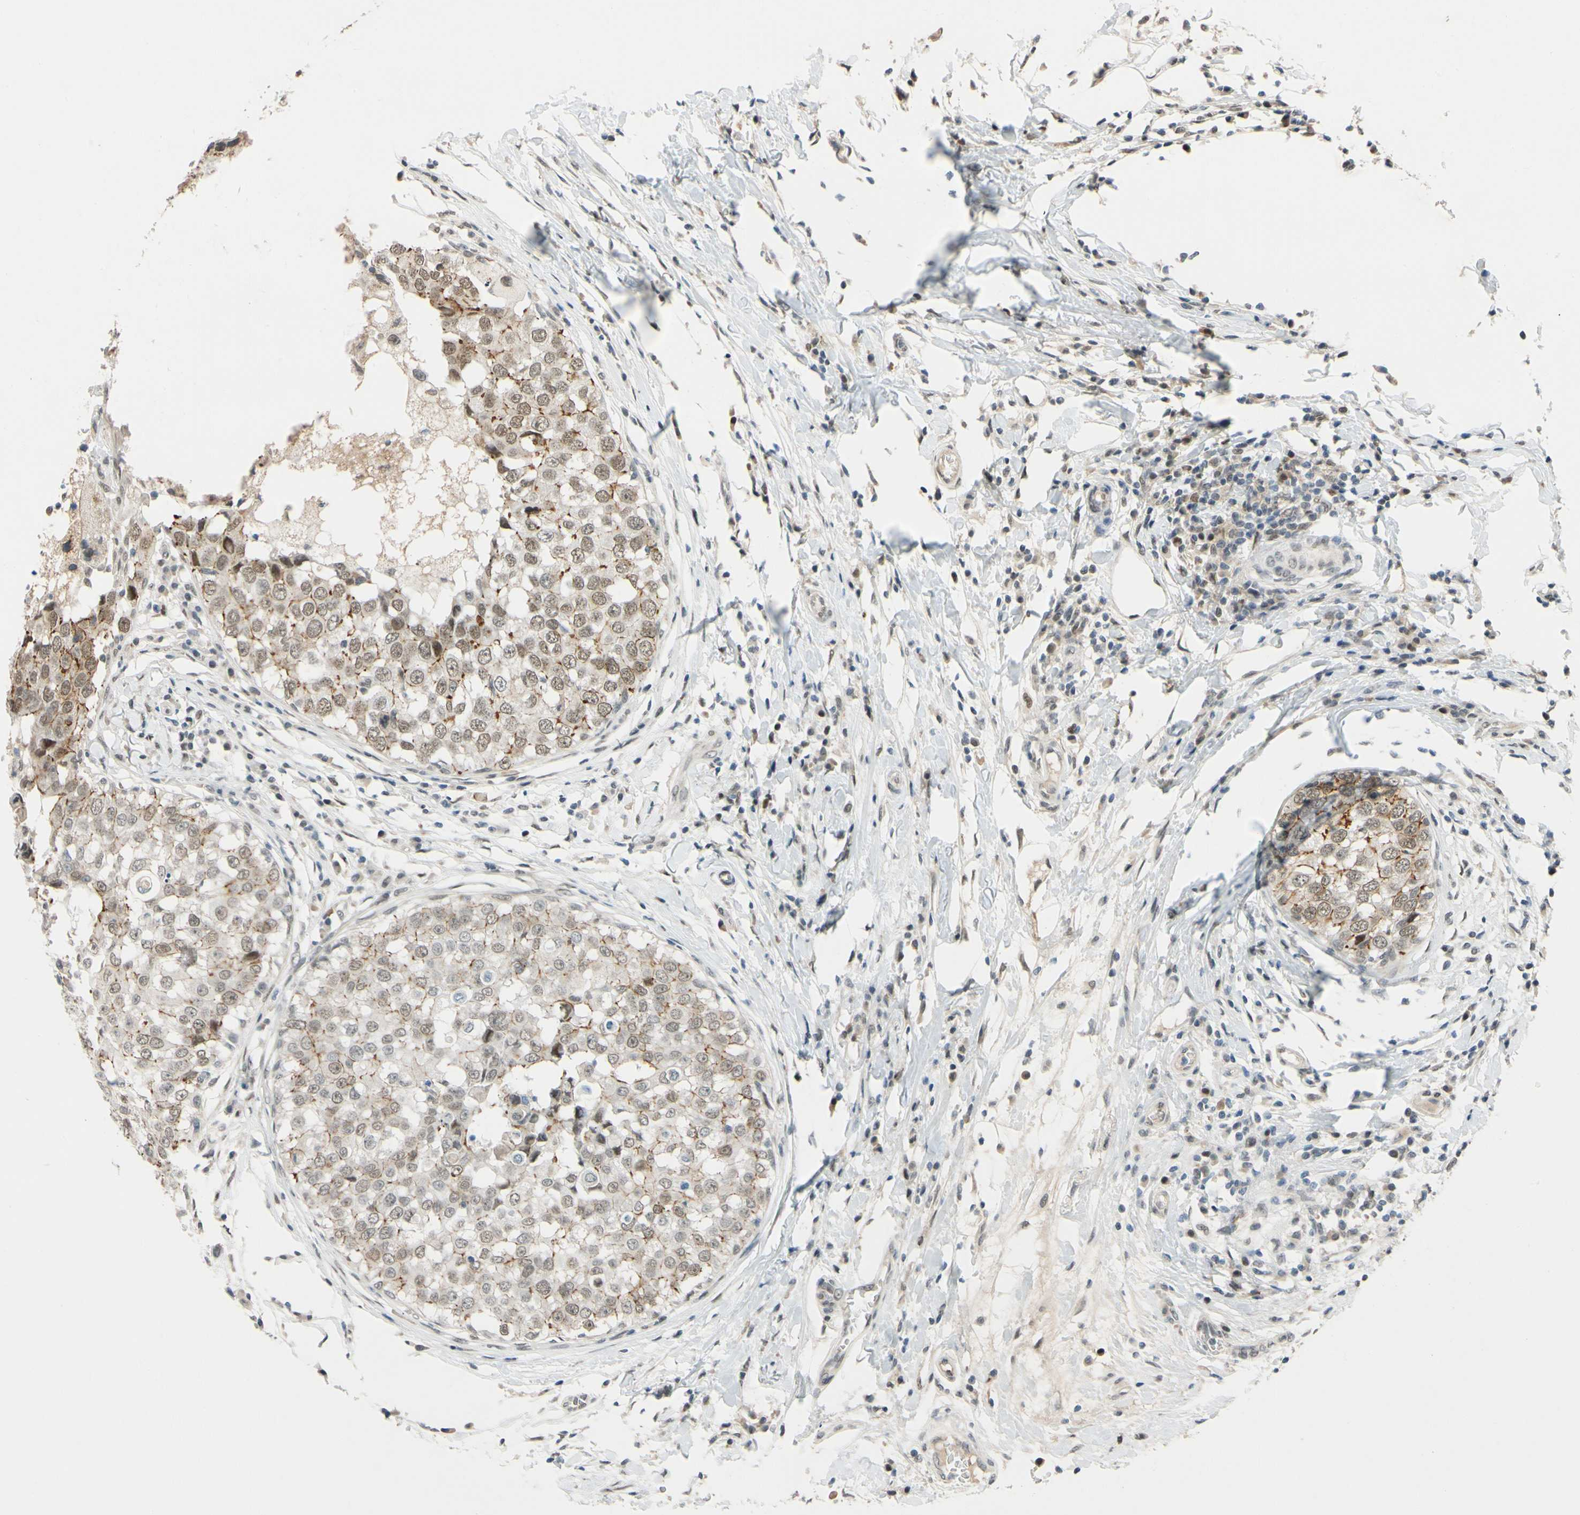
{"staining": {"intensity": "moderate", "quantity": ">75%", "location": "cytoplasmic/membranous,nuclear"}, "tissue": "breast cancer", "cell_type": "Tumor cells", "image_type": "cancer", "snomed": [{"axis": "morphology", "description": "Duct carcinoma"}, {"axis": "topography", "description": "Breast"}], "caption": "Intraductal carcinoma (breast) stained with DAB IHC shows medium levels of moderate cytoplasmic/membranous and nuclear expression in about >75% of tumor cells.", "gene": "POGZ", "patient": {"sex": "female", "age": 27}}